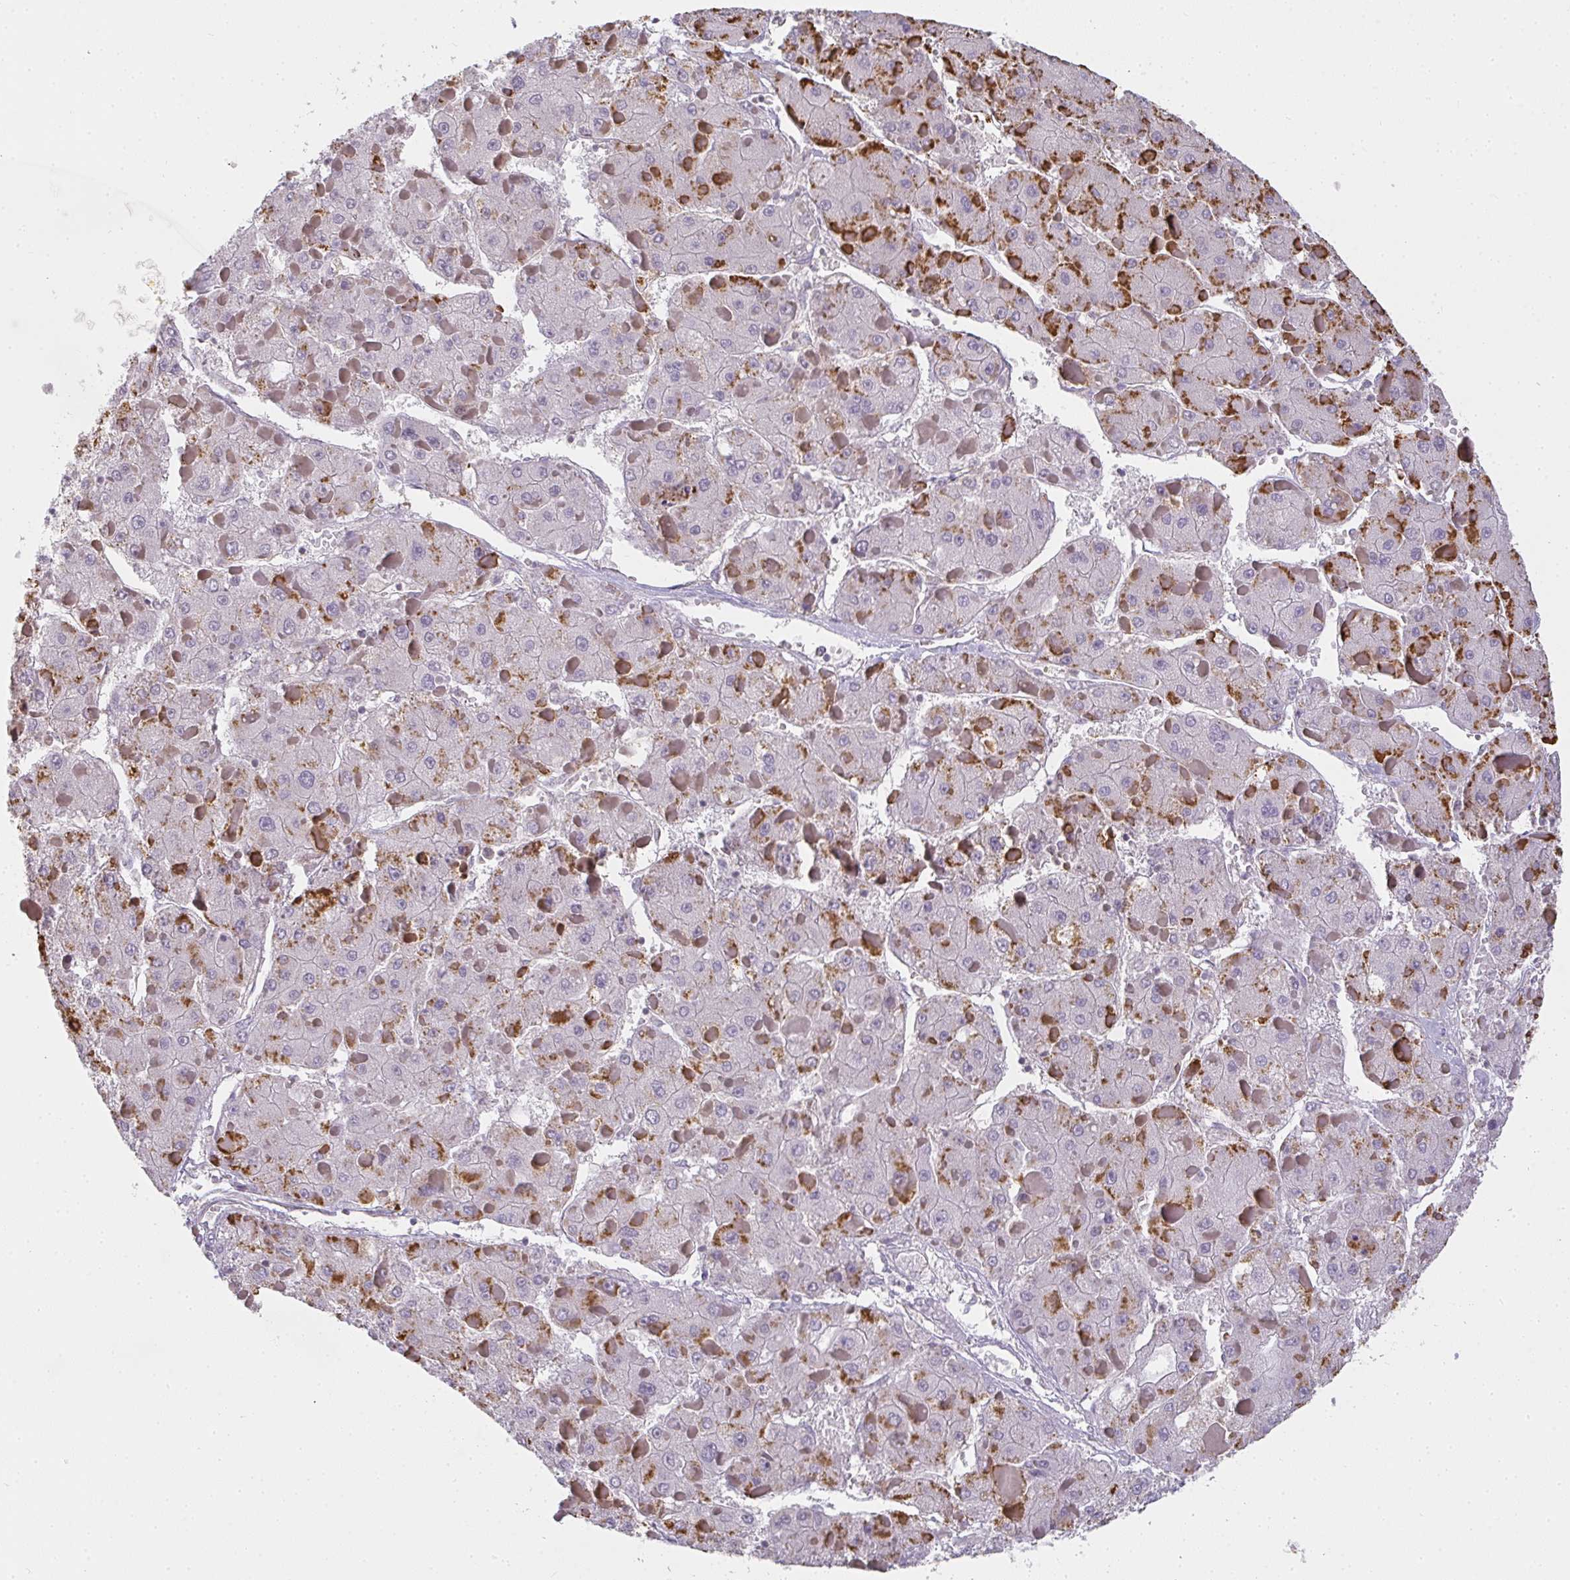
{"staining": {"intensity": "moderate", "quantity": "25%-75%", "location": "cytoplasmic/membranous"}, "tissue": "liver cancer", "cell_type": "Tumor cells", "image_type": "cancer", "snomed": [{"axis": "morphology", "description": "Carcinoma, Hepatocellular, NOS"}, {"axis": "topography", "description": "Liver"}], "caption": "Immunohistochemical staining of hepatocellular carcinoma (liver) shows medium levels of moderate cytoplasmic/membranous protein expression in approximately 25%-75% of tumor cells.", "gene": "GSDMB", "patient": {"sex": "female", "age": 73}}